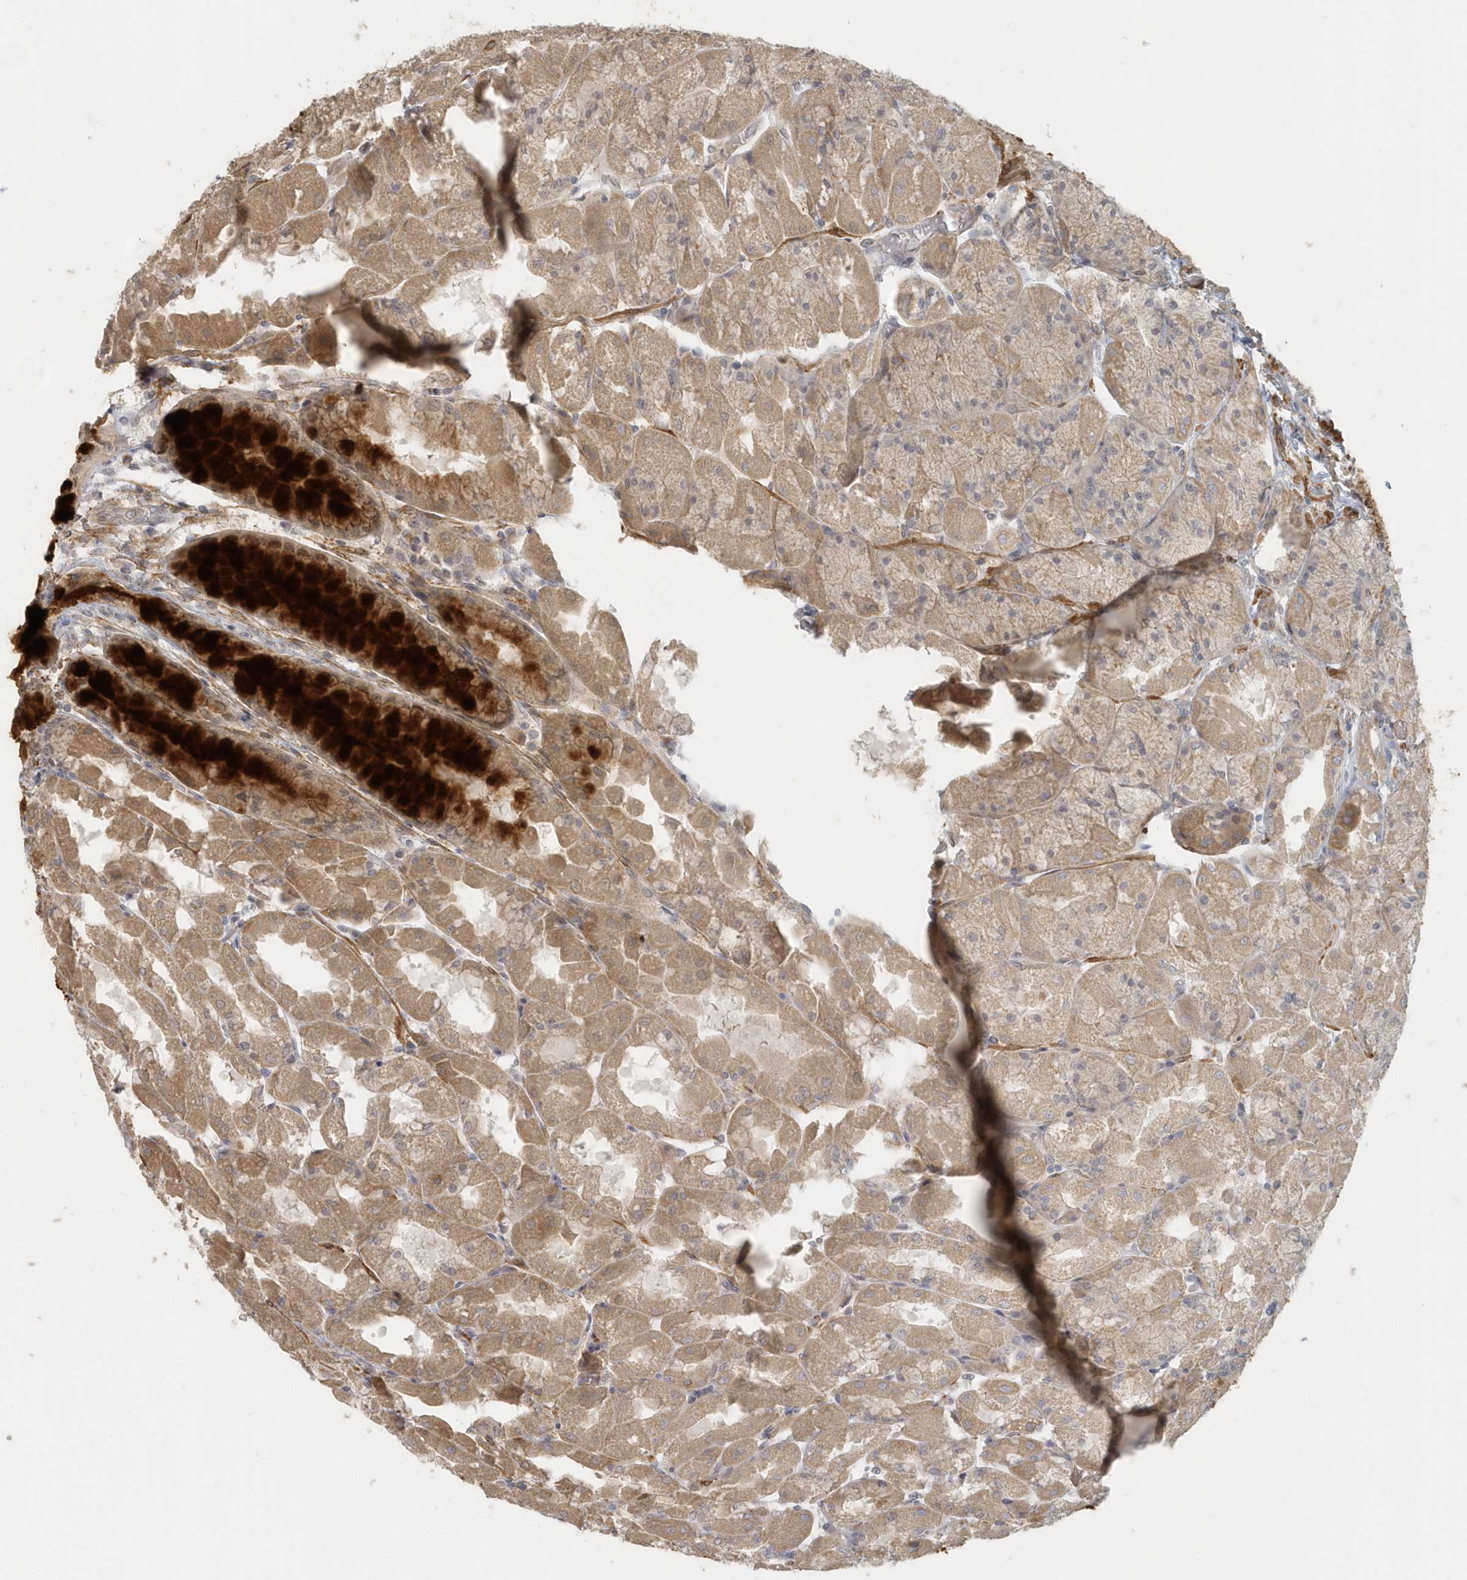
{"staining": {"intensity": "strong", "quantity": "25%-75%", "location": "cytoplasmic/membranous"}, "tissue": "stomach", "cell_type": "Glandular cells", "image_type": "normal", "snomed": [{"axis": "morphology", "description": "Normal tissue, NOS"}, {"axis": "topography", "description": "Stomach"}], "caption": "This image exhibits immunohistochemistry staining of unremarkable stomach, with high strong cytoplasmic/membranous positivity in approximately 25%-75% of glandular cells.", "gene": "NAPB", "patient": {"sex": "female", "age": 61}}